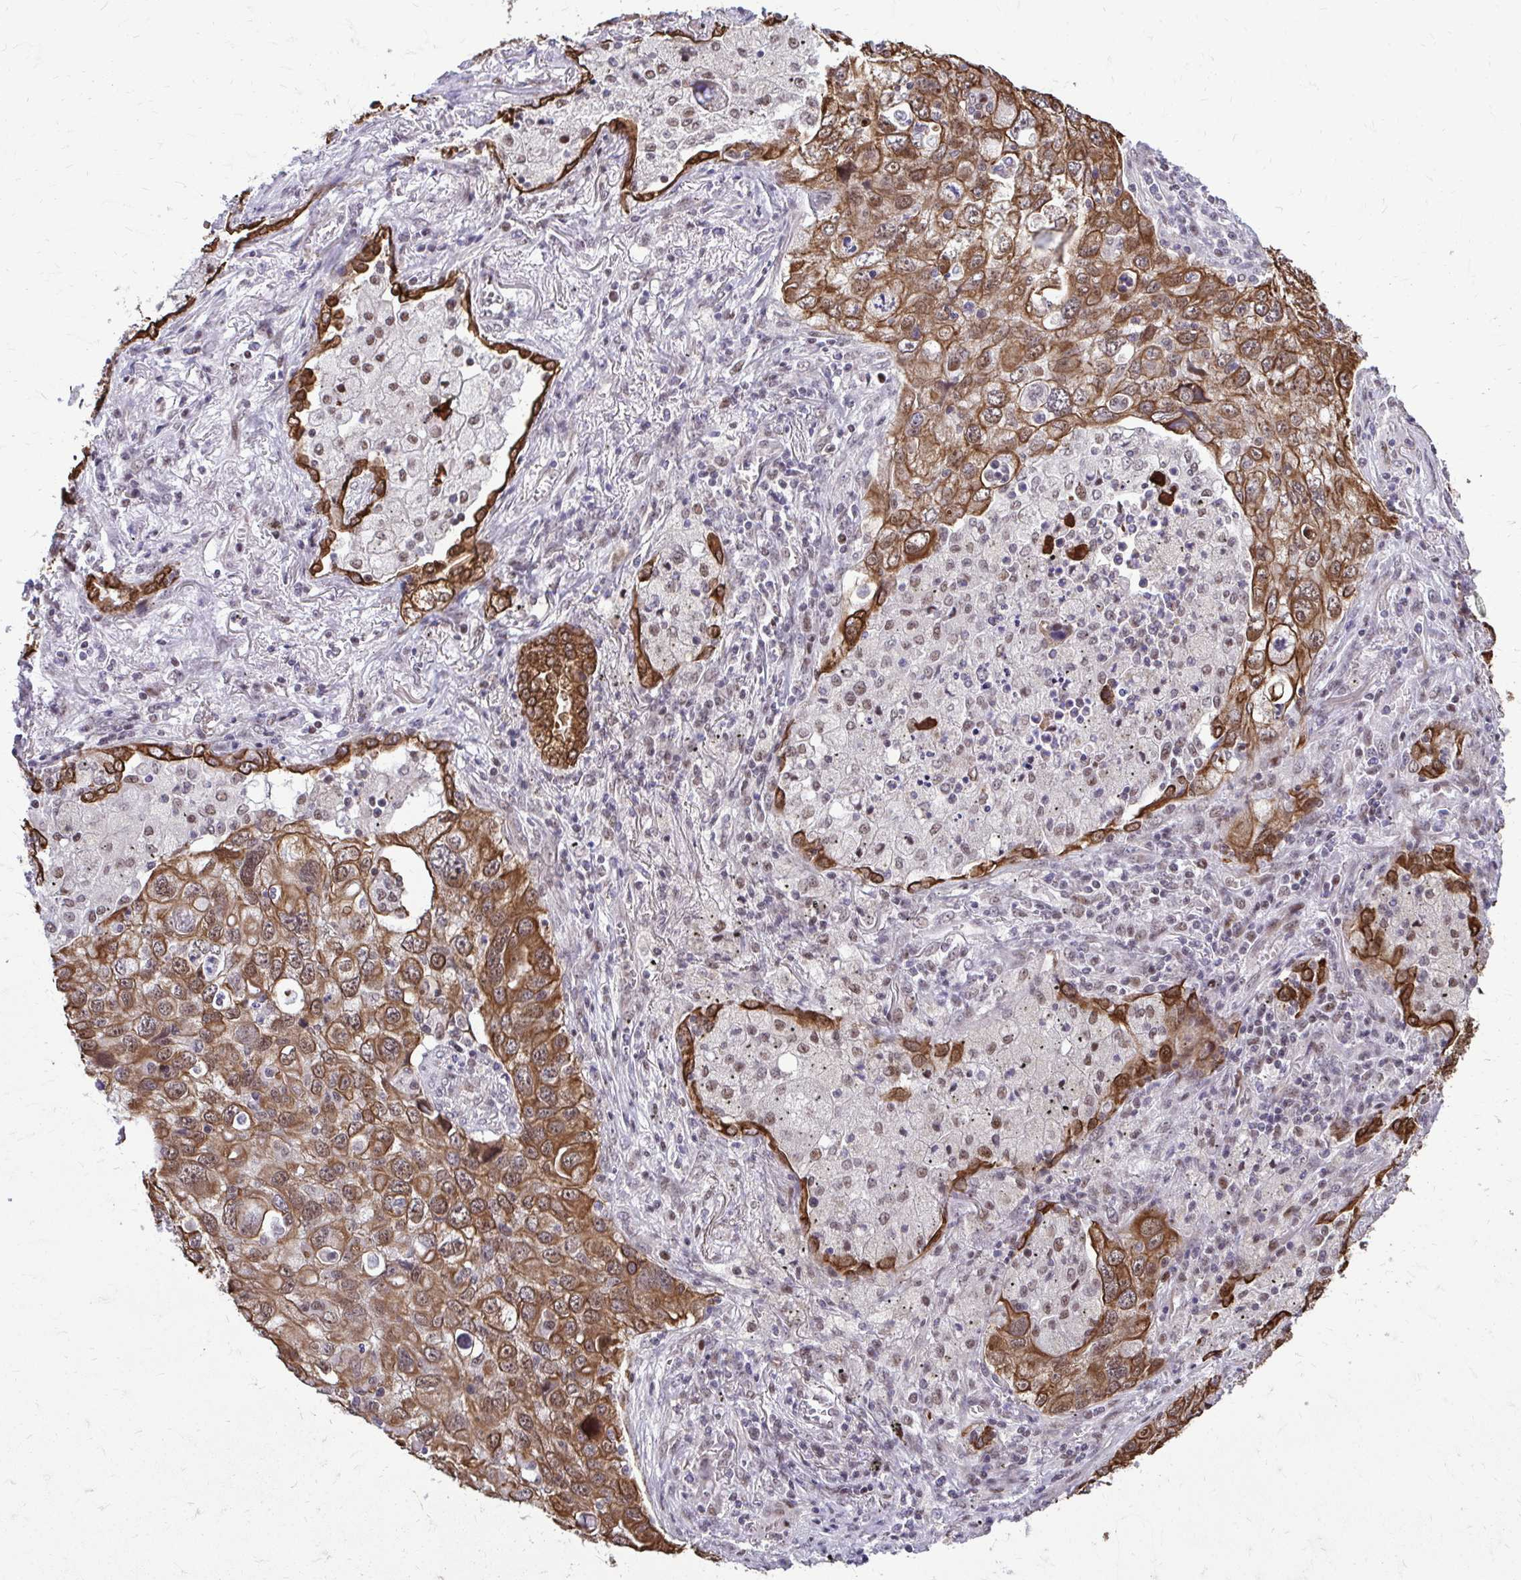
{"staining": {"intensity": "moderate", "quantity": ">75%", "location": "cytoplasmic/membranous,nuclear"}, "tissue": "lung cancer", "cell_type": "Tumor cells", "image_type": "cancer", "snomed": [{"axis": "morphology", "description": "Adenocarcinoma, NOS"}, {"axis": "morphology", "description": "Adenocarcinoma, metastatic, NOS"}, {"axis": "topography", "description": "Lymph node"}, {"axis": "topography", "description": "Lung"}], "caption": "DAB (3,3'-diaminobenzidine) immunohistochemical staining of lung cancer (adenocarcinoma) demonstrates moderate cytoplasmic/membranous and nuclear protein staining in approximately >75% of tumor cells.", "gene": "ANKRD30B", "patient": {"sex": "female", "age": 42}}